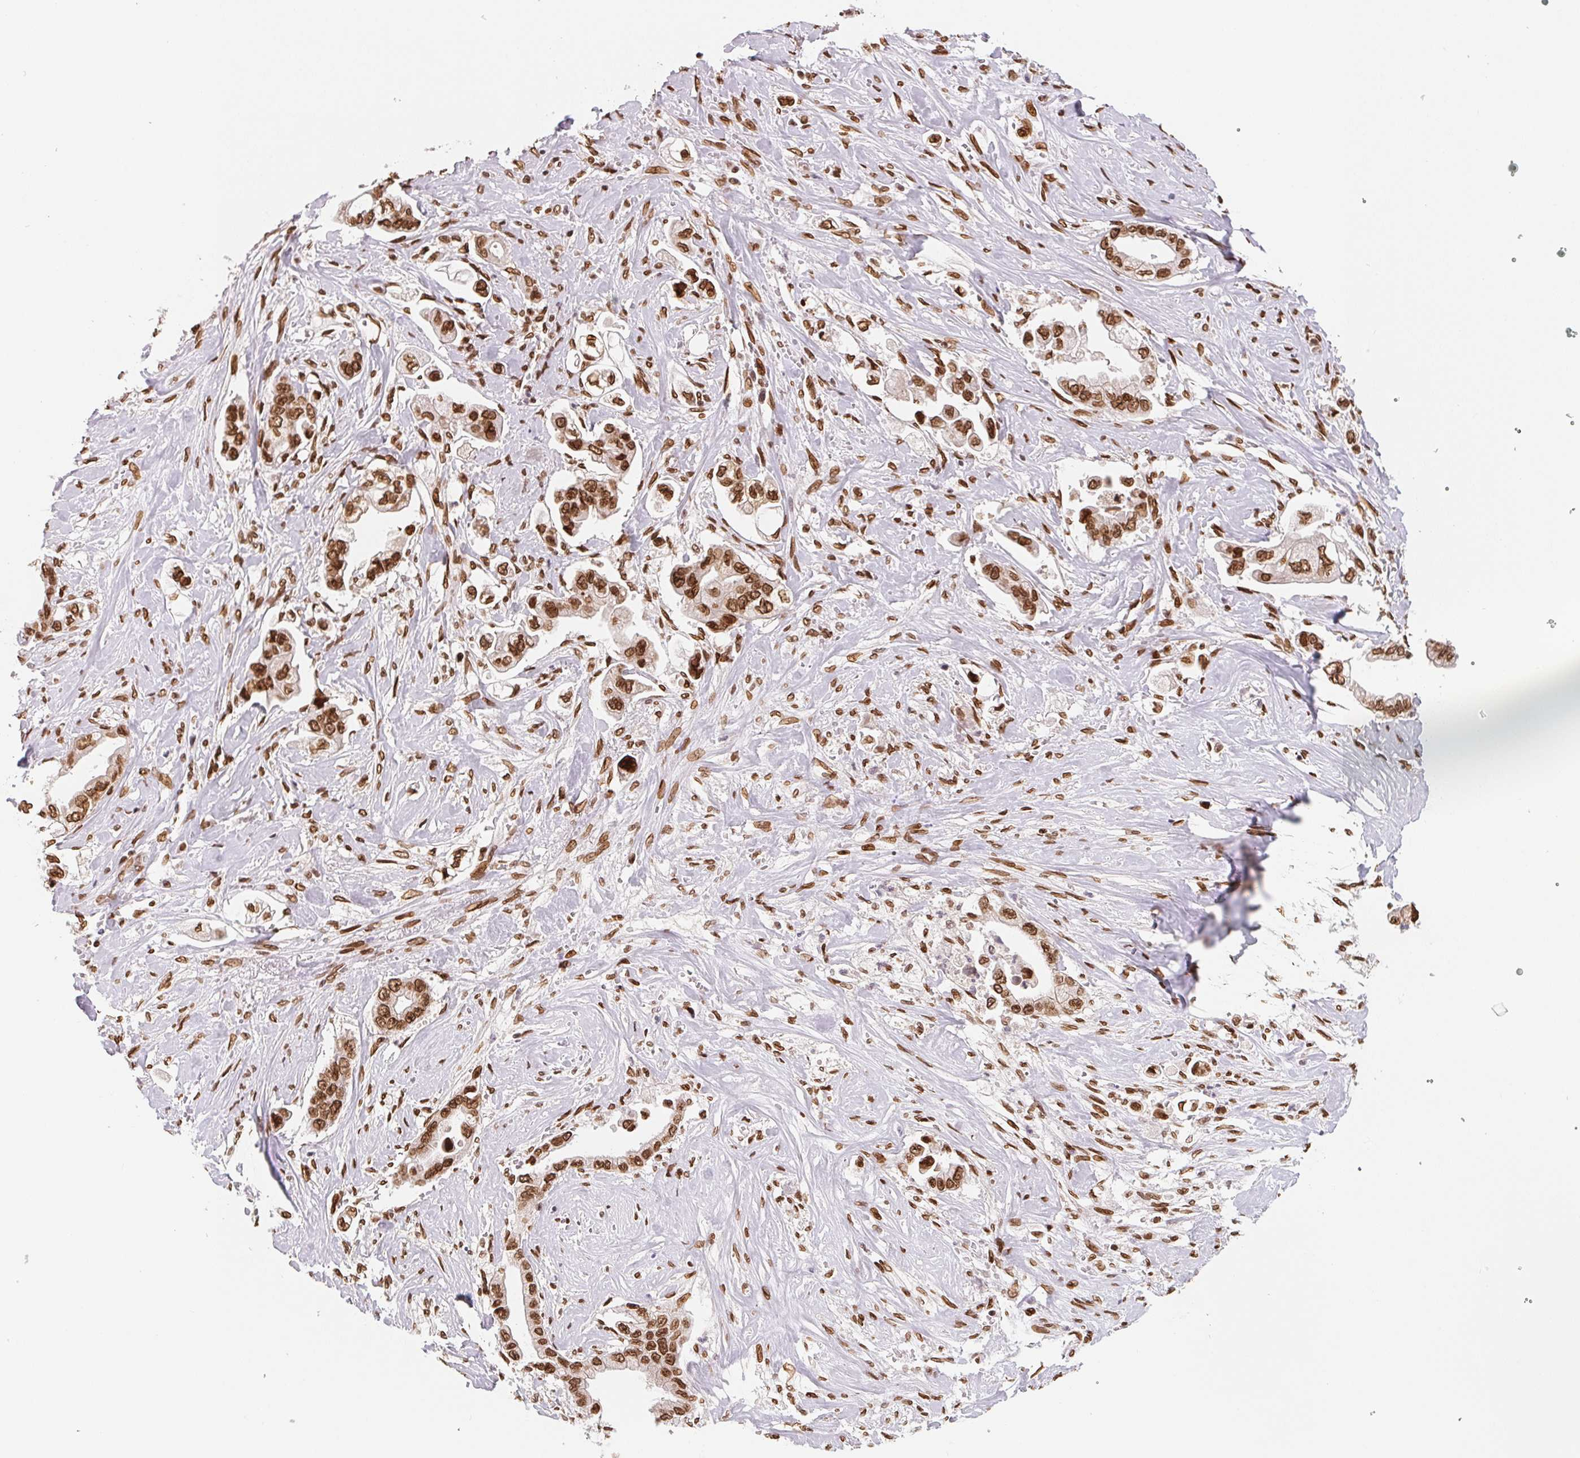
{"staining": {"intensity": "strong", "quantity": ">75%", "location": "cytoplasmic/membranous,nuclear"}, "tissue": "stomach cancer", "cell_type": "Tumor cells", "image_type": "cancer", "snomed": [{"axis": "morphology", "description": "Adenocarcinoma, NOS"}, {"axis": "topography", "description": "Stomach"}], "caption": "Immunohistochemistry (IHC) of human stomach cancer displays high levels of strong cytoplasmic/membranous and nuclear positivity in about >75% of tumor cells. (IHC, brightfield microscopy, high magnification).", "gene": "SAP30BP", "patient": {"sex": "male", "age": 62}}